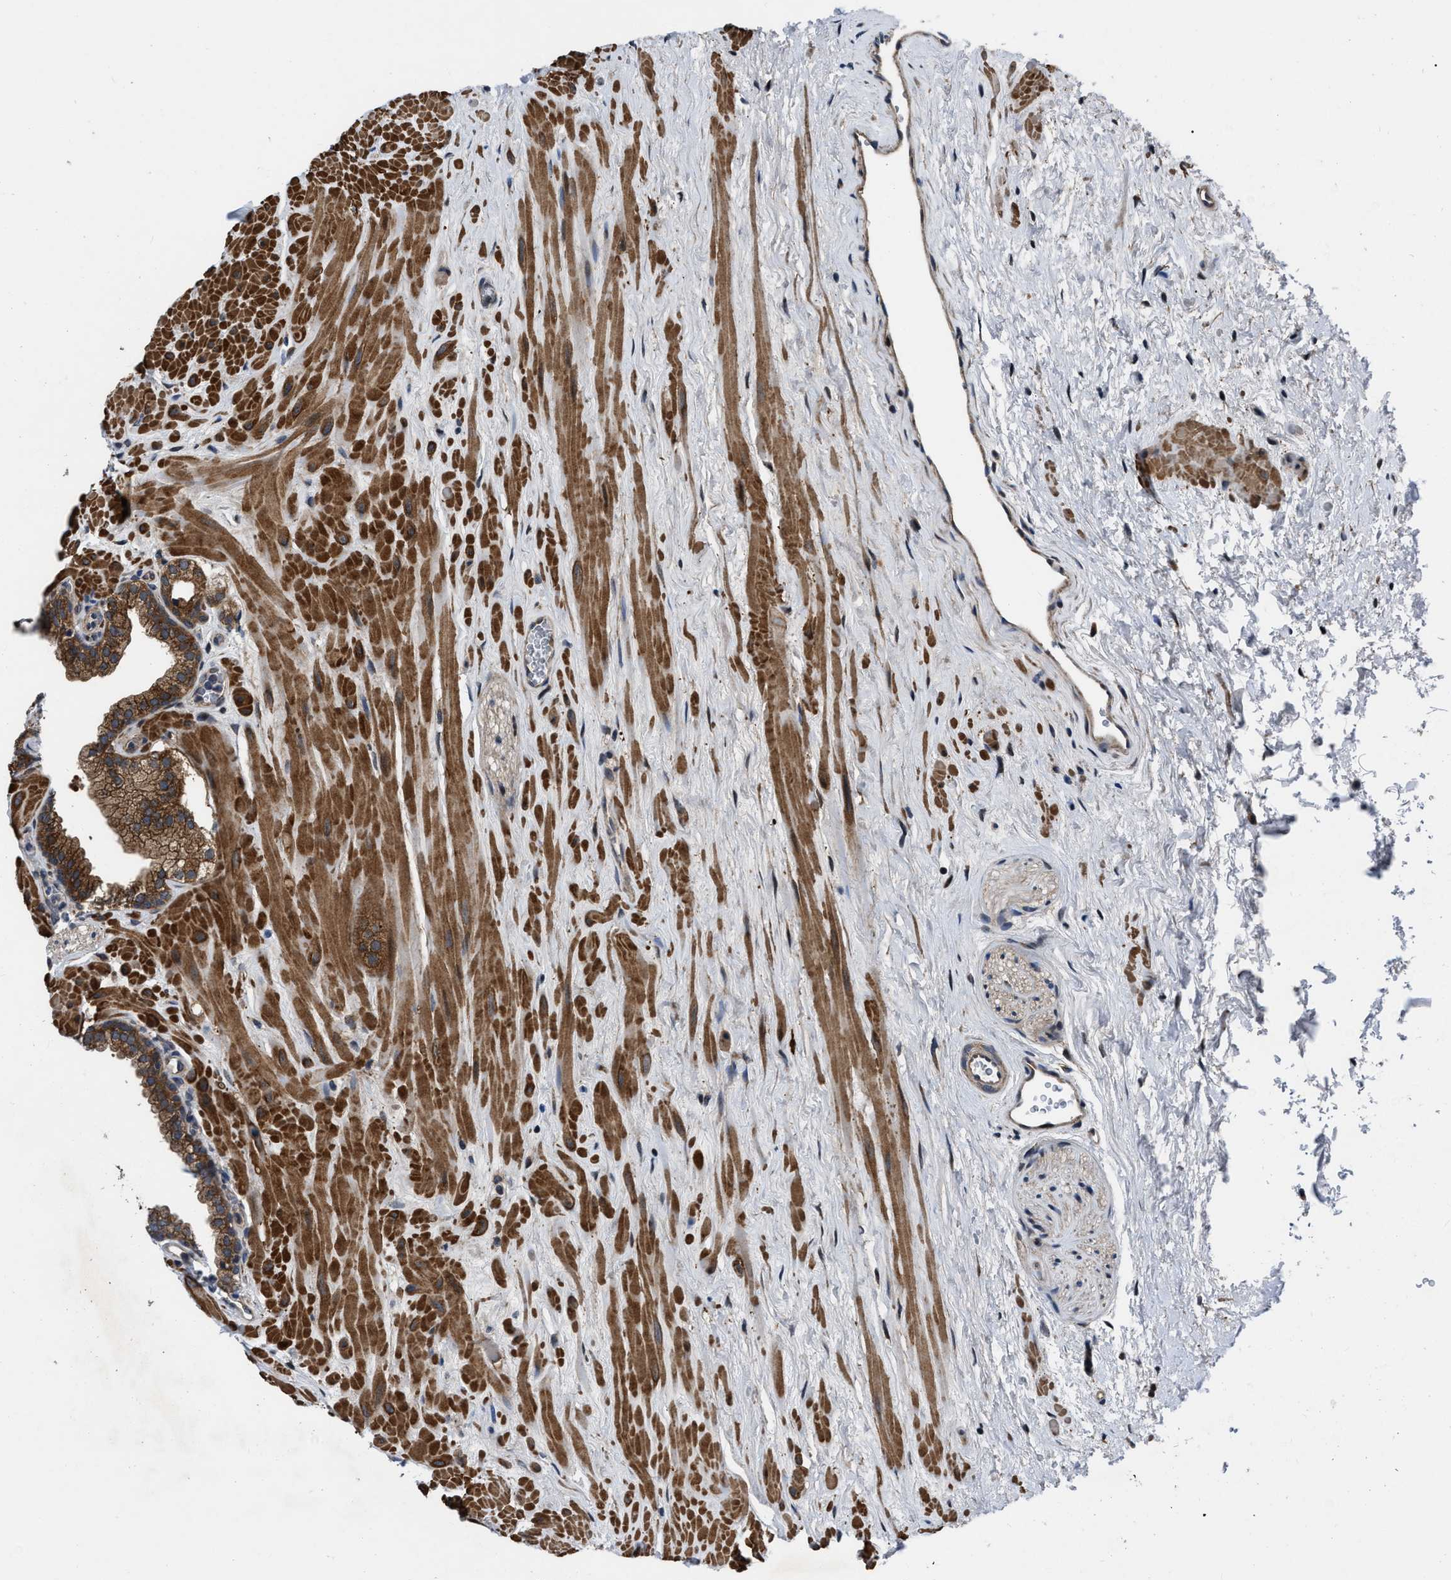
{"staining": {"intensity": "strong", "quantity": ">75%", "location": "cytoplasmic/membranous"}, "tissue": "prostate", "cell_type": "Glandular cells", "image_type": "normal", "snomed": [{"axis": "morphology", "description": "Normal tissue, NOS"}, {"axis": "morphology", "description": "Urothelial carcinoma, Low grade"}, {"axis": "topography", "description": "Urinary bladder"}, {"axis": "topography", "description": "Prostate"}], "caption": "About >75% of glandular cells in normal prostate reveal strong cytoplasmic/membranous protein positivity as visualized by brown immunohistochemical staining.", "gene": "PPWD1", "patient": {"sex": "male", "age": 60}}